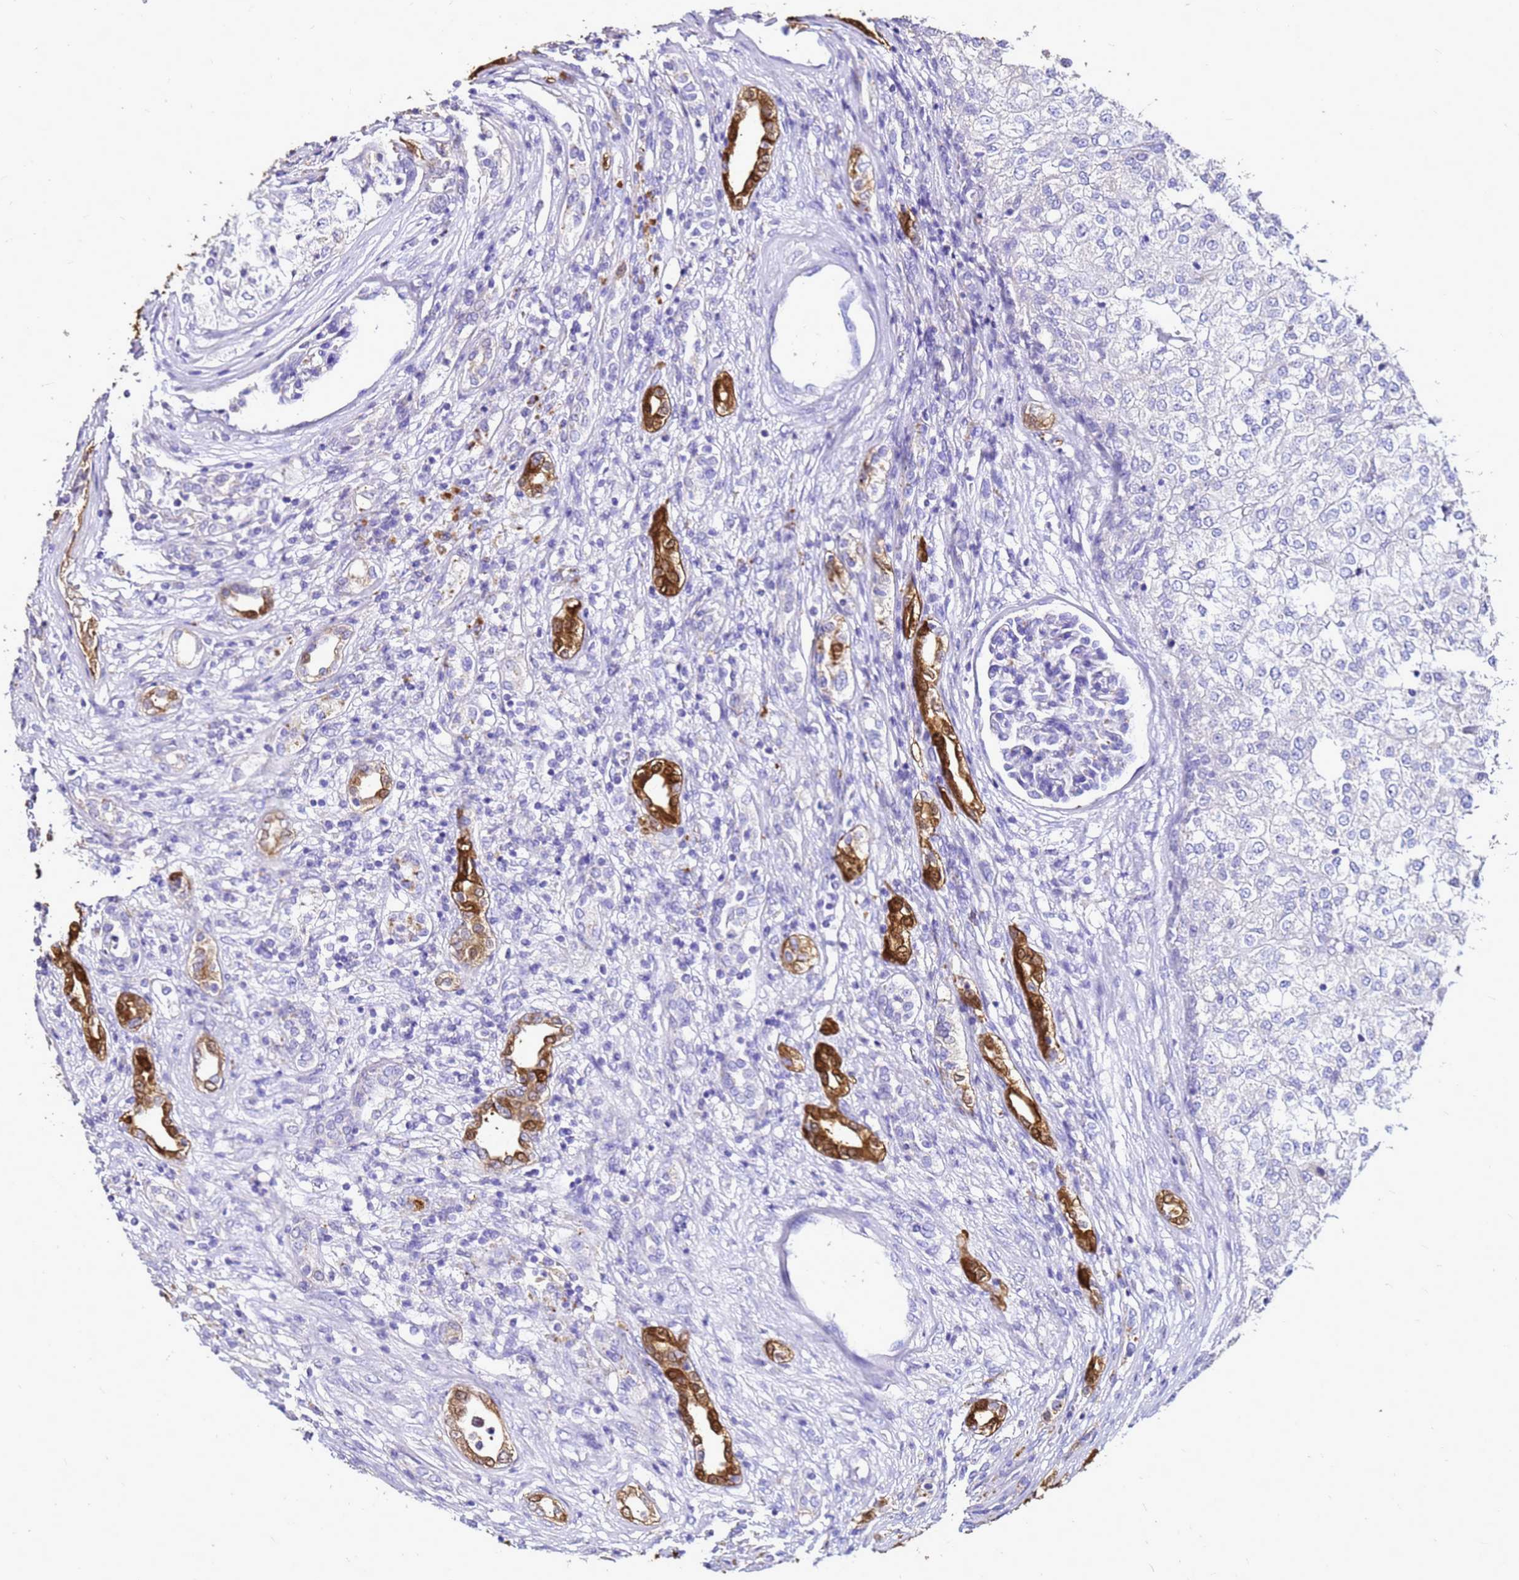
{"staining": {"intensity": "negative", "quantity": "none", "location": "none"}, "tissue": "renal cancer", "cell_type": "Tumor cells", "image_type": "cancer", "snomed": [{"axis": "morphology", "description": "Adenocarcinoma, NOS"}, {"axis": "topography", "description": "Kidney"}], "caption": "Renal cancer was stained to show a protein in brown. There is no significant staining in tumor cells.", "gene": "S100A2", "patient": {"sex": "female", "age": 54}}